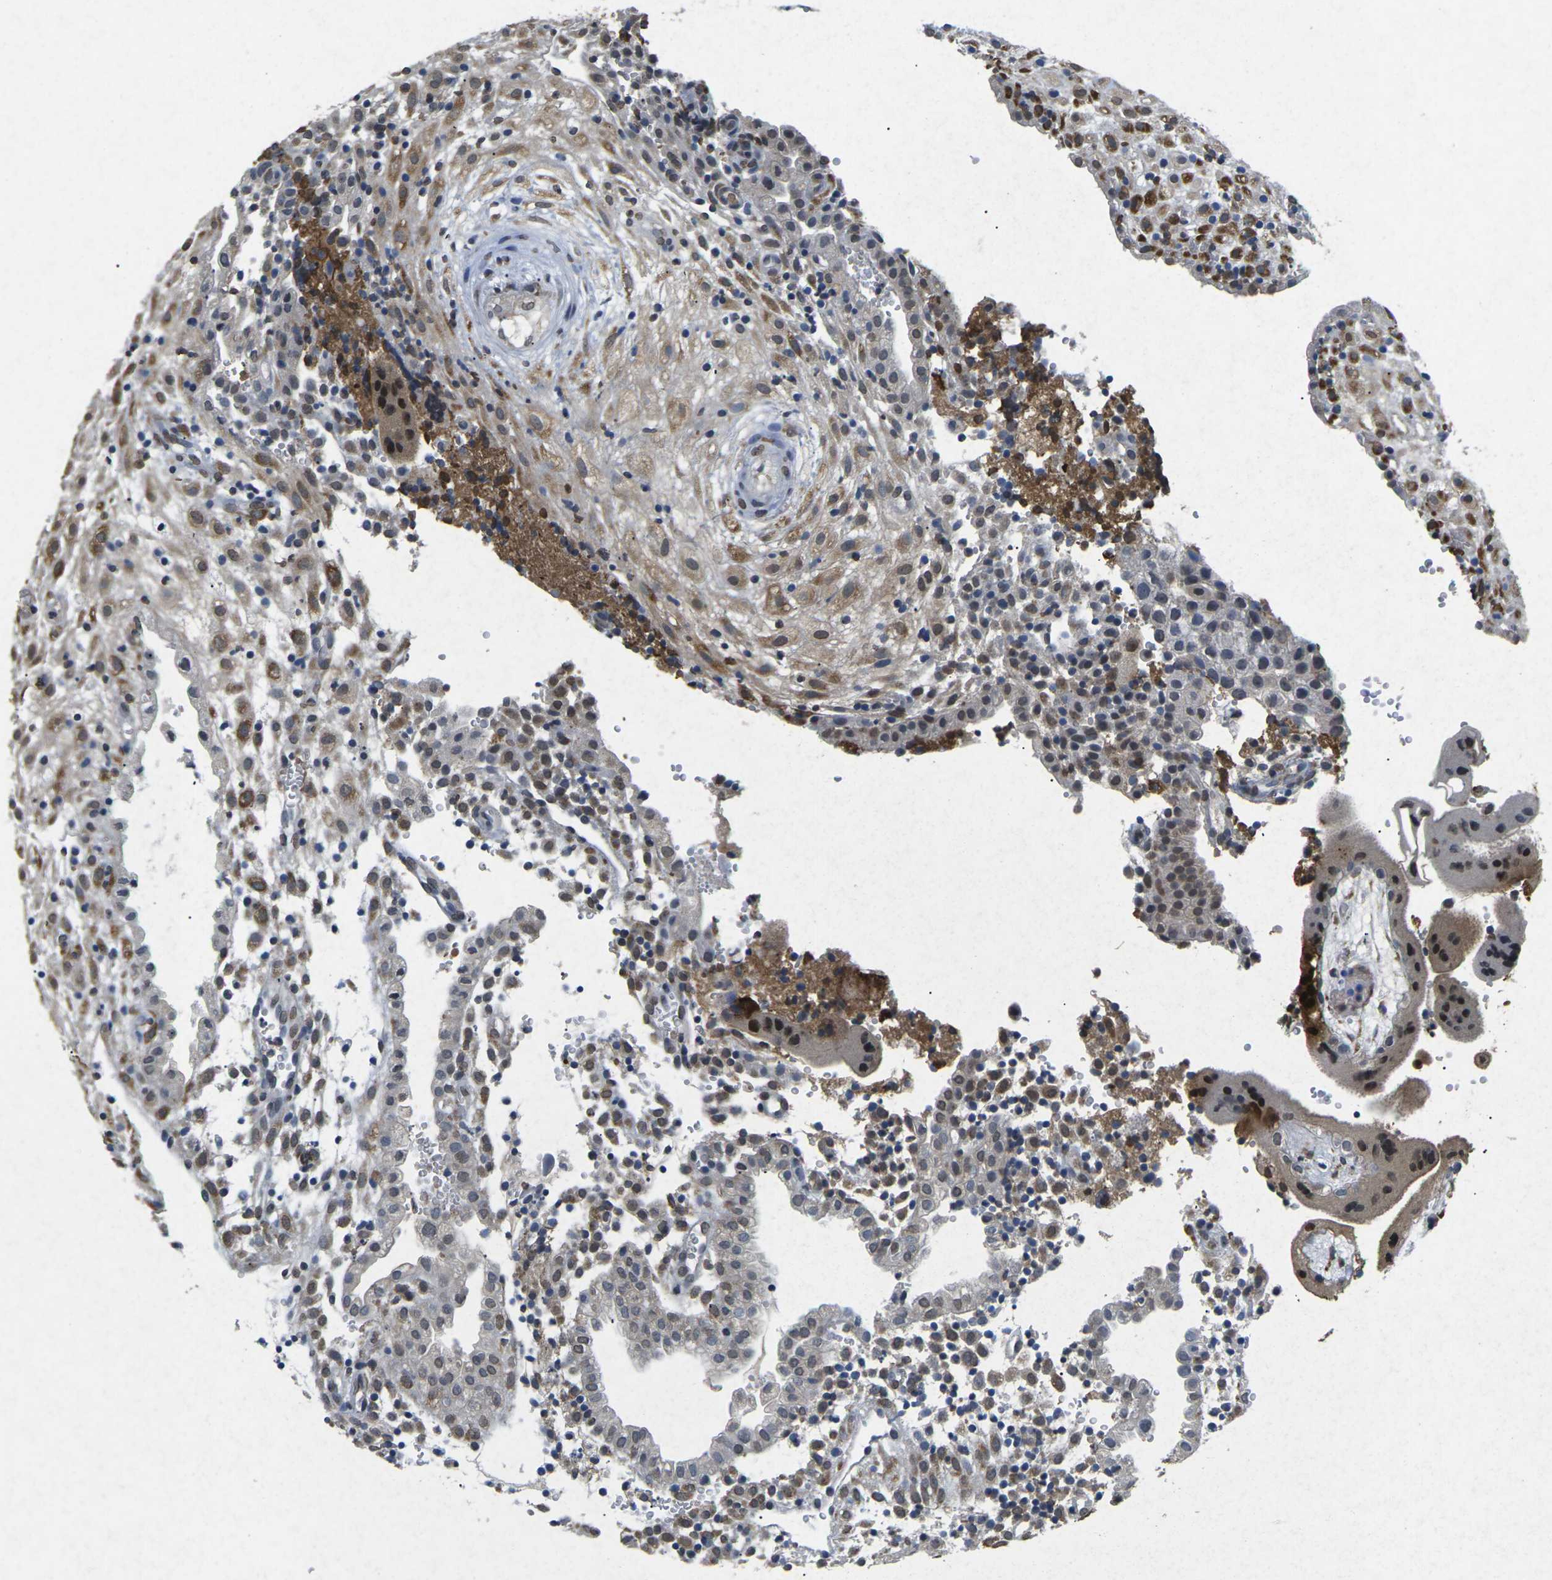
{"staining": {"intensity": "moderate", "quantity": ">75%", "location": "cytoplasmic/membranous"}, "tissue": "placenta", "cell_type": "Decidual cells", "image_type": "normal", "snomed": [{"axis": "morphology", "description": "Normal tissue, NOS"}, {"axis": "topography", "description": "Placenta"}], "caption": "Unremarkable placenta exhibits moderate cytoplasmic/membranous expression in approximately >75% of decidual cells.", "gene": "SCNN1B", "patient": {"sex": "female", "age": 18}}